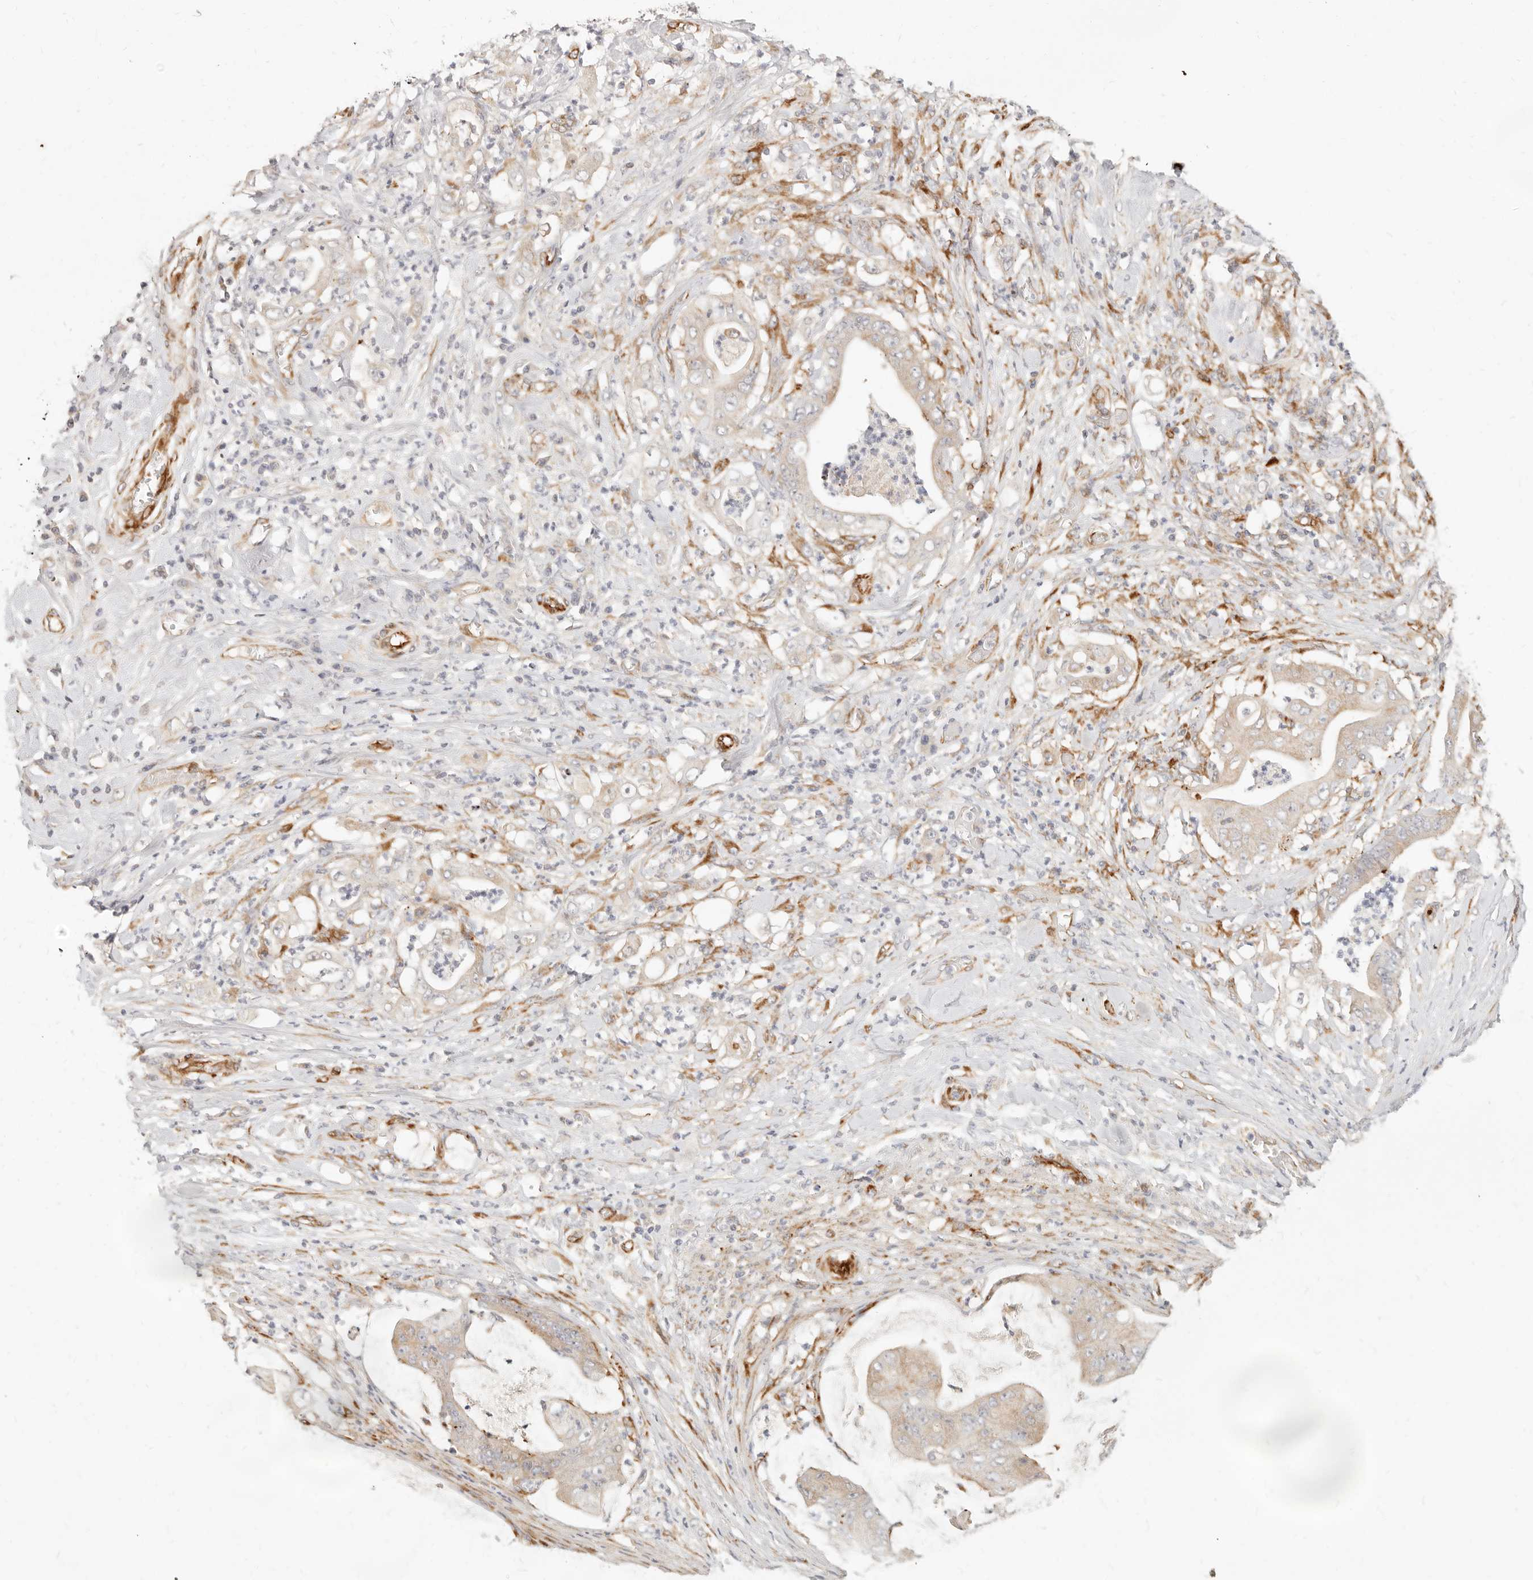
{"staining": {"intensity": "weak", "quantity": "25%-75%", "location": "cytoplasmic/membranous"}, "tissue": "stomach cancer", "cell_type": "Tumor cells", "image_type": "cancer", "snomed": [{"axis": "morphology", "description": "Adenocarcinoma, NOS"}, {"axis": "topography", "description": "Stomach"}], "caption": "Immunohistochemistry (IHC) staining of stomach cancer, which shows low levels of weak cytoplasmic/membranous positivity in approximately 25%-75% of tumor cells indicating weak cytoplasmic/membranous protein expression. The staining was performed using DAB (brown) for protein detection and nuclei were counterstained in hematoxylin (blue).", "gene": "SASS6", "patient": {"sex": "female", "age": 73}}